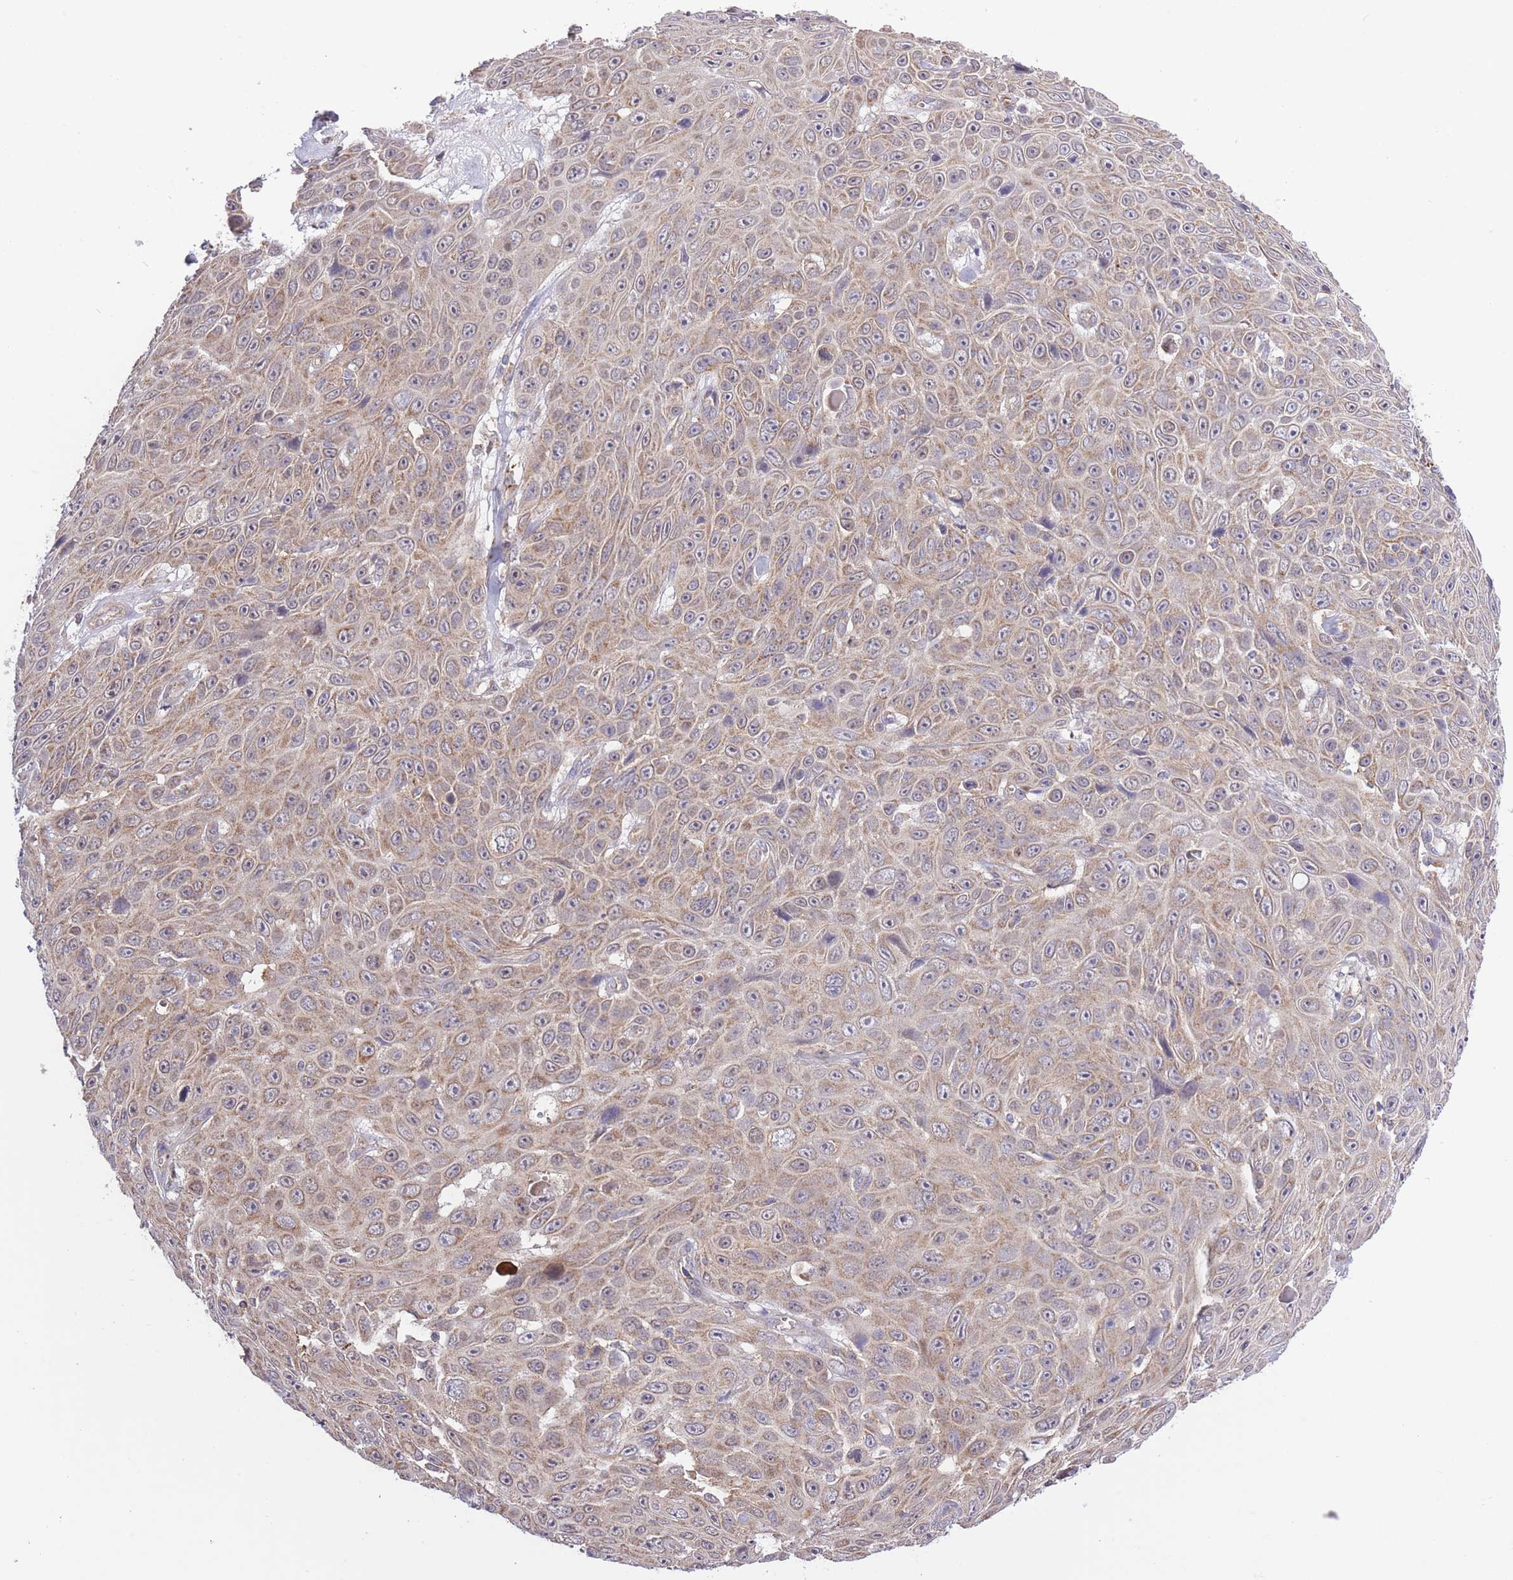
{"staining": {"intensity": "weak", "quantity": "25%-75%", "location": "cytoplasmic/membranous"}, "tissue": "skin cancer", "cell_type": "Tumor cells", "image_type": "cancer", "snomed": [{"axis": "morphology", "description": "Squamous cell carcinoma, NOS"}, {"axis": "topography", "description": "Skin"}], "caption": "This histopathology image demonstrates immunohistochemistry (IHC) staining of human skin cancer, with low weak cytoplasmic/membranous staining in approximately 25%-75% of tumor cells.", "gene": "ATP13A2", "patient": {"sex": "male", "age": 82}}